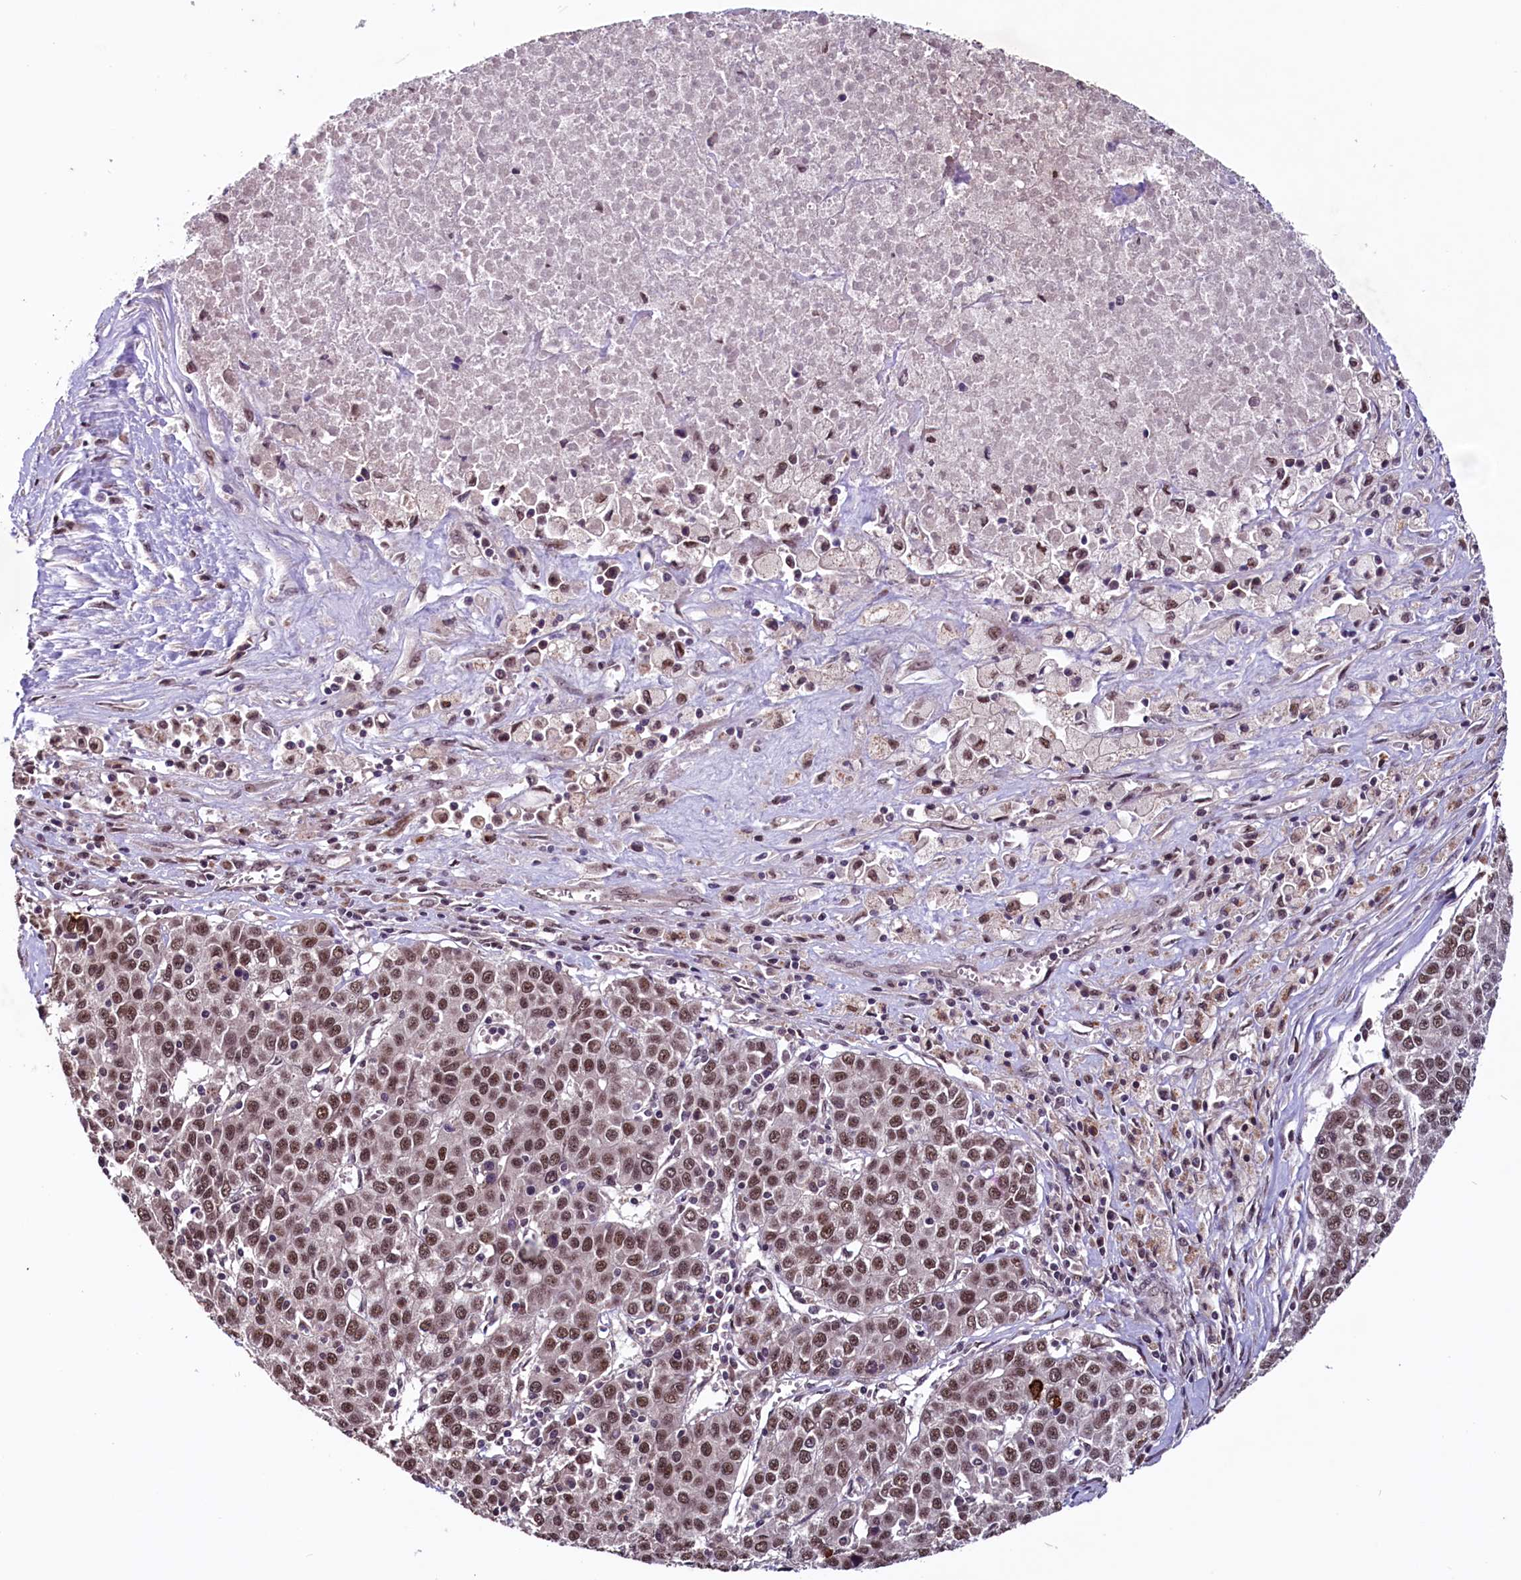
{"staining": {"intensity": "moderate", "quantity": ">75%", "location": "nuclear"}, "tissue": "liver cancer", "cell_type": "Tumor cells", "image_type": "cancer", "snomed": [{"axis": "morphology", "description": "Carcinoma, Hepatocellular, NOS"}, {"axis": "topography", "description": "Liver"}], "caption": "Moderate nuclear staining for a protein is appreciated in about >75% of tumor cells of hepatocellular carcinoma (liver) using immunohistochemistry.", "gene": "RNMT", "patient": {"sex": "female", "age": 53}}